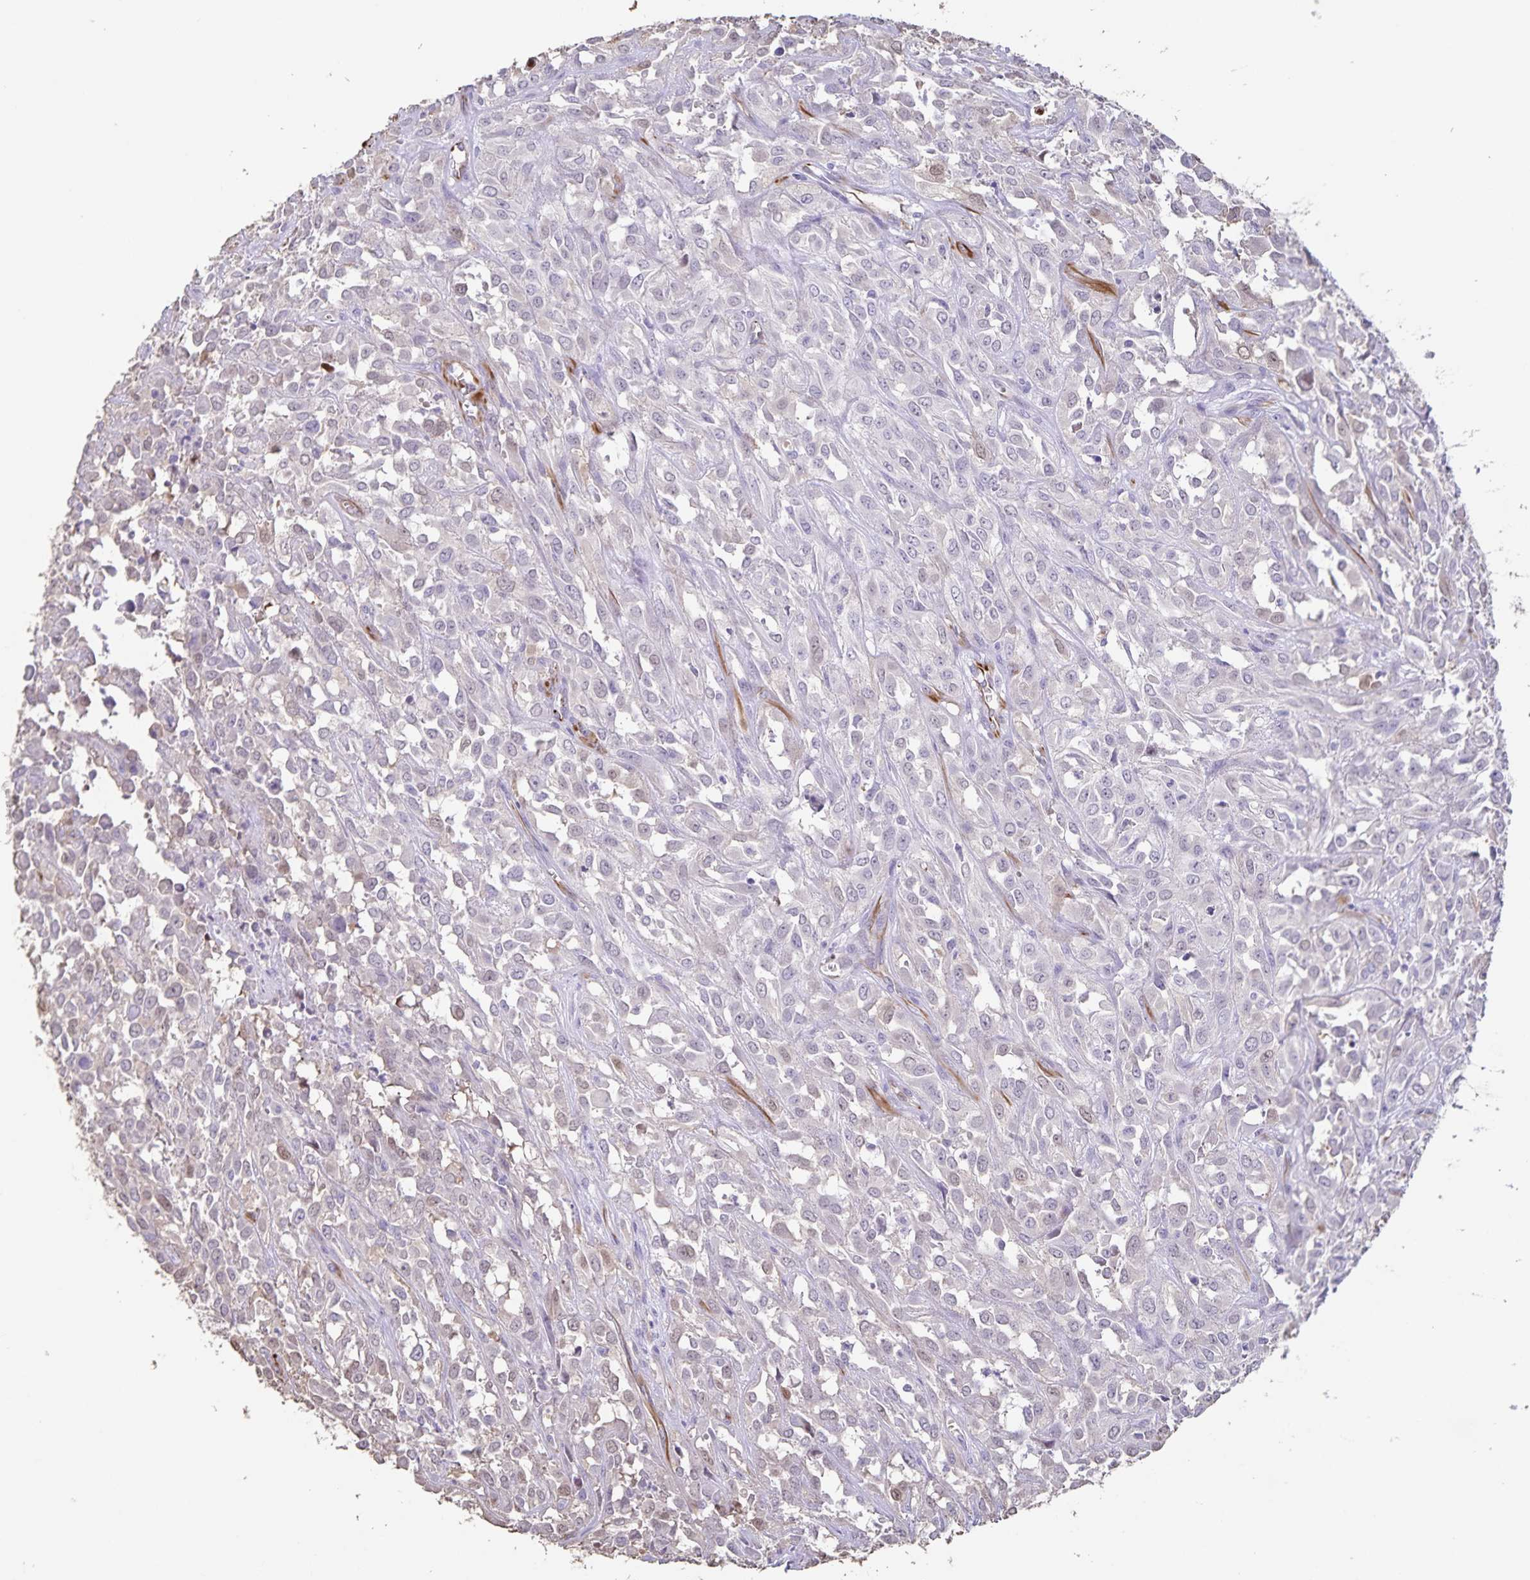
{"staining": {"intensity": "negative", "quantity": "none", "location": "none"}, "tissue": "urothelial cancer", "cell_type": "Tumor cells", "image_type": "cancer", "snomed": [{"axis": "morphology", "description": "Urothelial carcinoma, High grade"}, {"axis": "topography", "description": "Urinary bladder"}], "caption": "A photomicrograph of urothelial cancer stained for a protein exhibits no brown staining in tumor cells. Brightfield microscopy of immunohistochemistry (IHC) stained with DAB (3,3'-diaminobenzidine) (brown) and hematoxylin (blue), captured at high magnification.", "gene": "SYNM", "patient": {"sex": "male", "age": 67}}